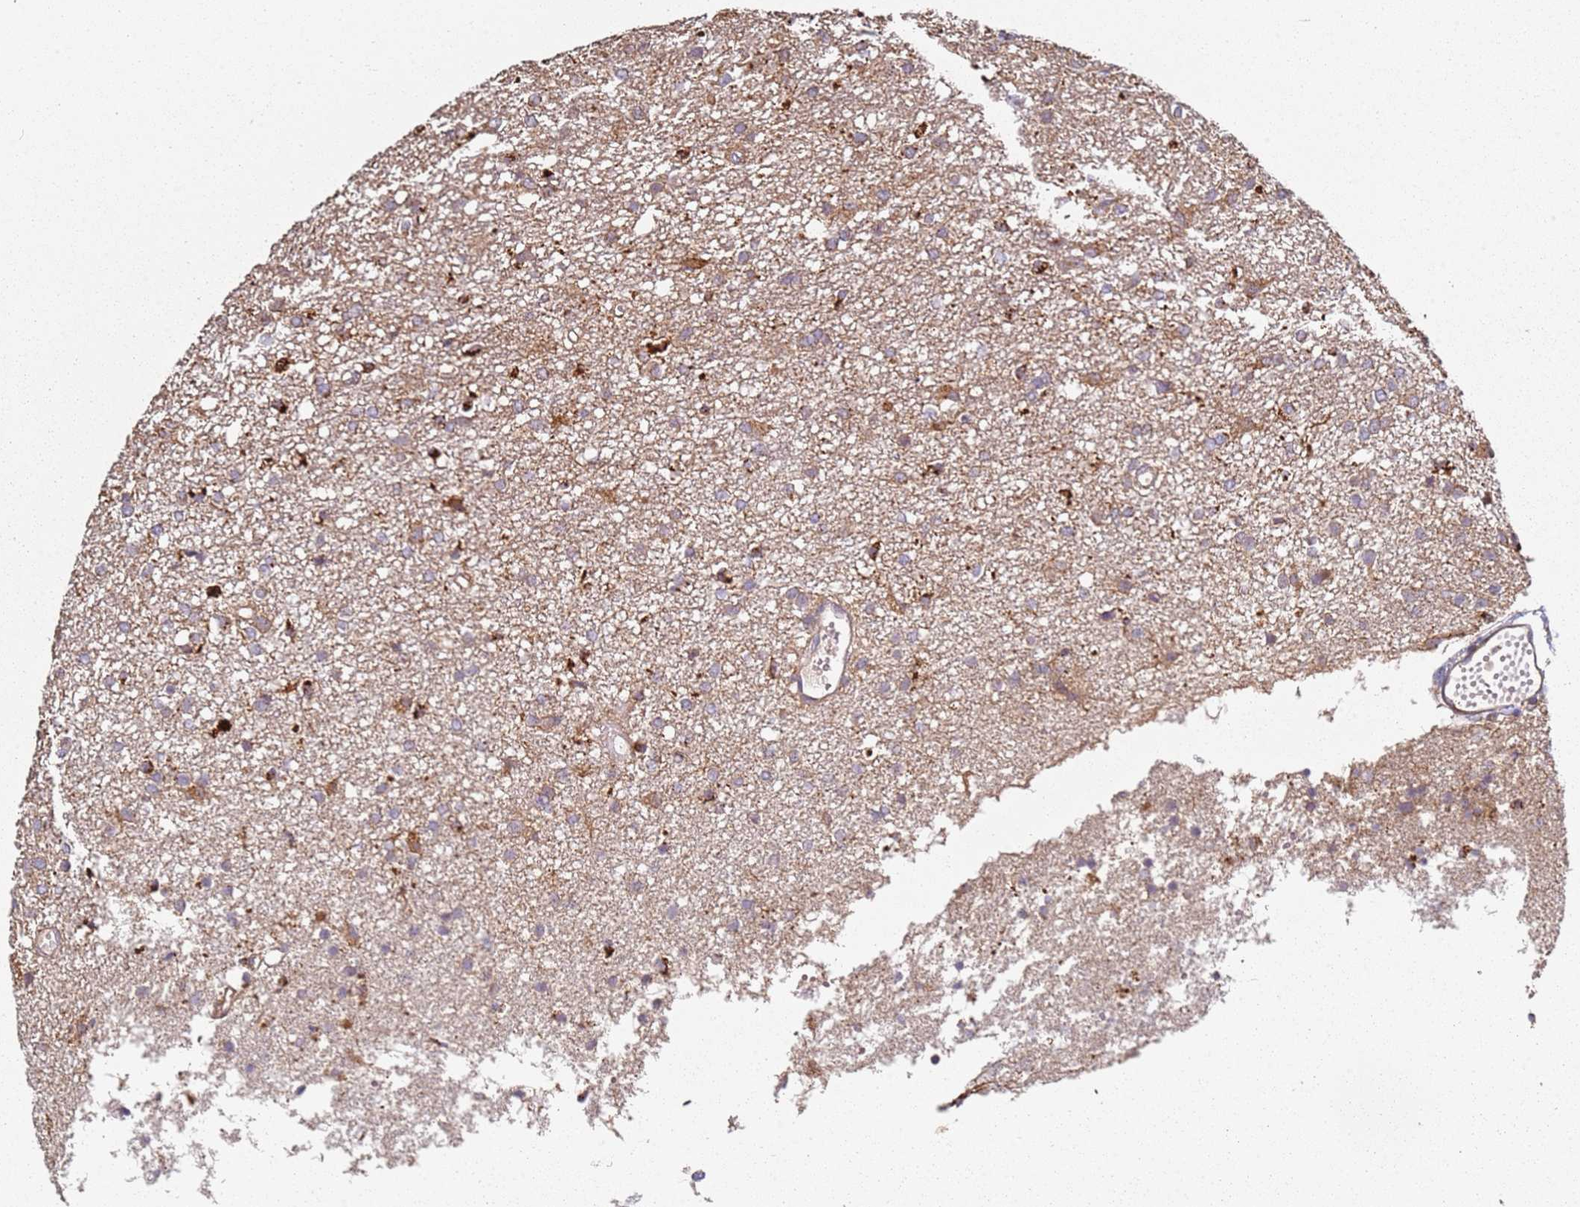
{"staining": {"intensity": "moderate", "quantity": ">75%", "location": "cytoplasmic/membranous"}, "tissue": "glioma", "cell_type": "Tumor cells", "image_type": "cancer", "snomed": [{"axis": "morphology", "description": "Glioma, malignant, High grade"}, {"axis": "topography", "description": "Brain"}], "caption": "Immunohistochemical staining of human glioma demonstrates medium levels of moderate cytoplasmic/membranous protein expression in approximately >75% of tumor cells. (brown staining indicates protein expression, while blue staining denotes nuclei).", "gene": "SCGB2B2", "patient": {"sex": "female", "age": 59}}